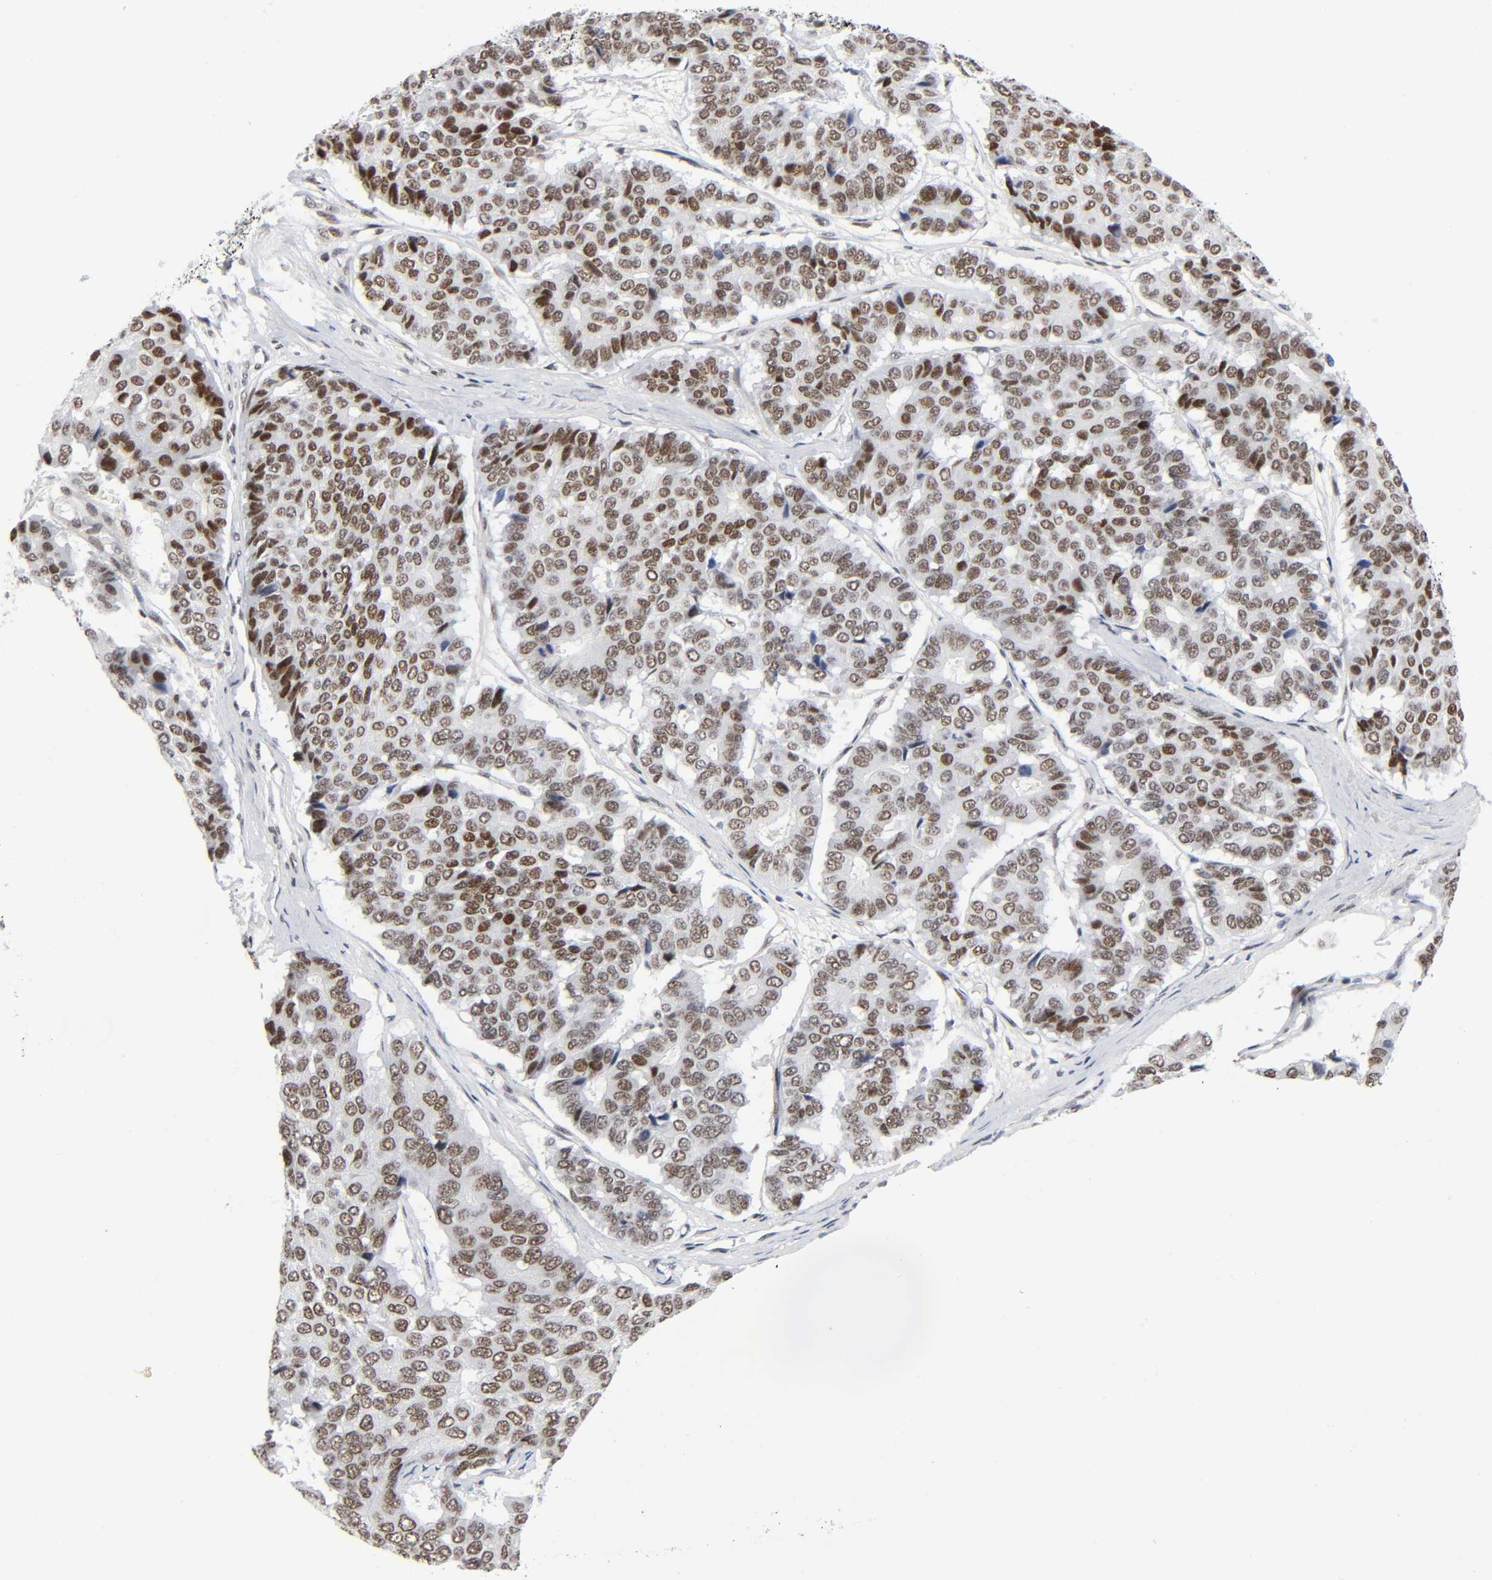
{"staining": {"intensity": "moderate", "quantity": "25%-75%", "location": "nuclear"}, "tissue": "pancreatic cancer", "cell_type": "Tumor cells", "image_type": "cancer", "snomed": [{"axis": "morphology", "description": "Adenocarcinoma, NOS"}, {"axis": "topography", "description": "Pancreas"}], "caption": "Brown immunohistochemical staining in adenocarcinoma (pancreatic) exhibits moderate nuclear positivity in about 25%-75% of tumor cells.", "gene": "DIDO1", "patient": {"sex": "male", "age": 50}}